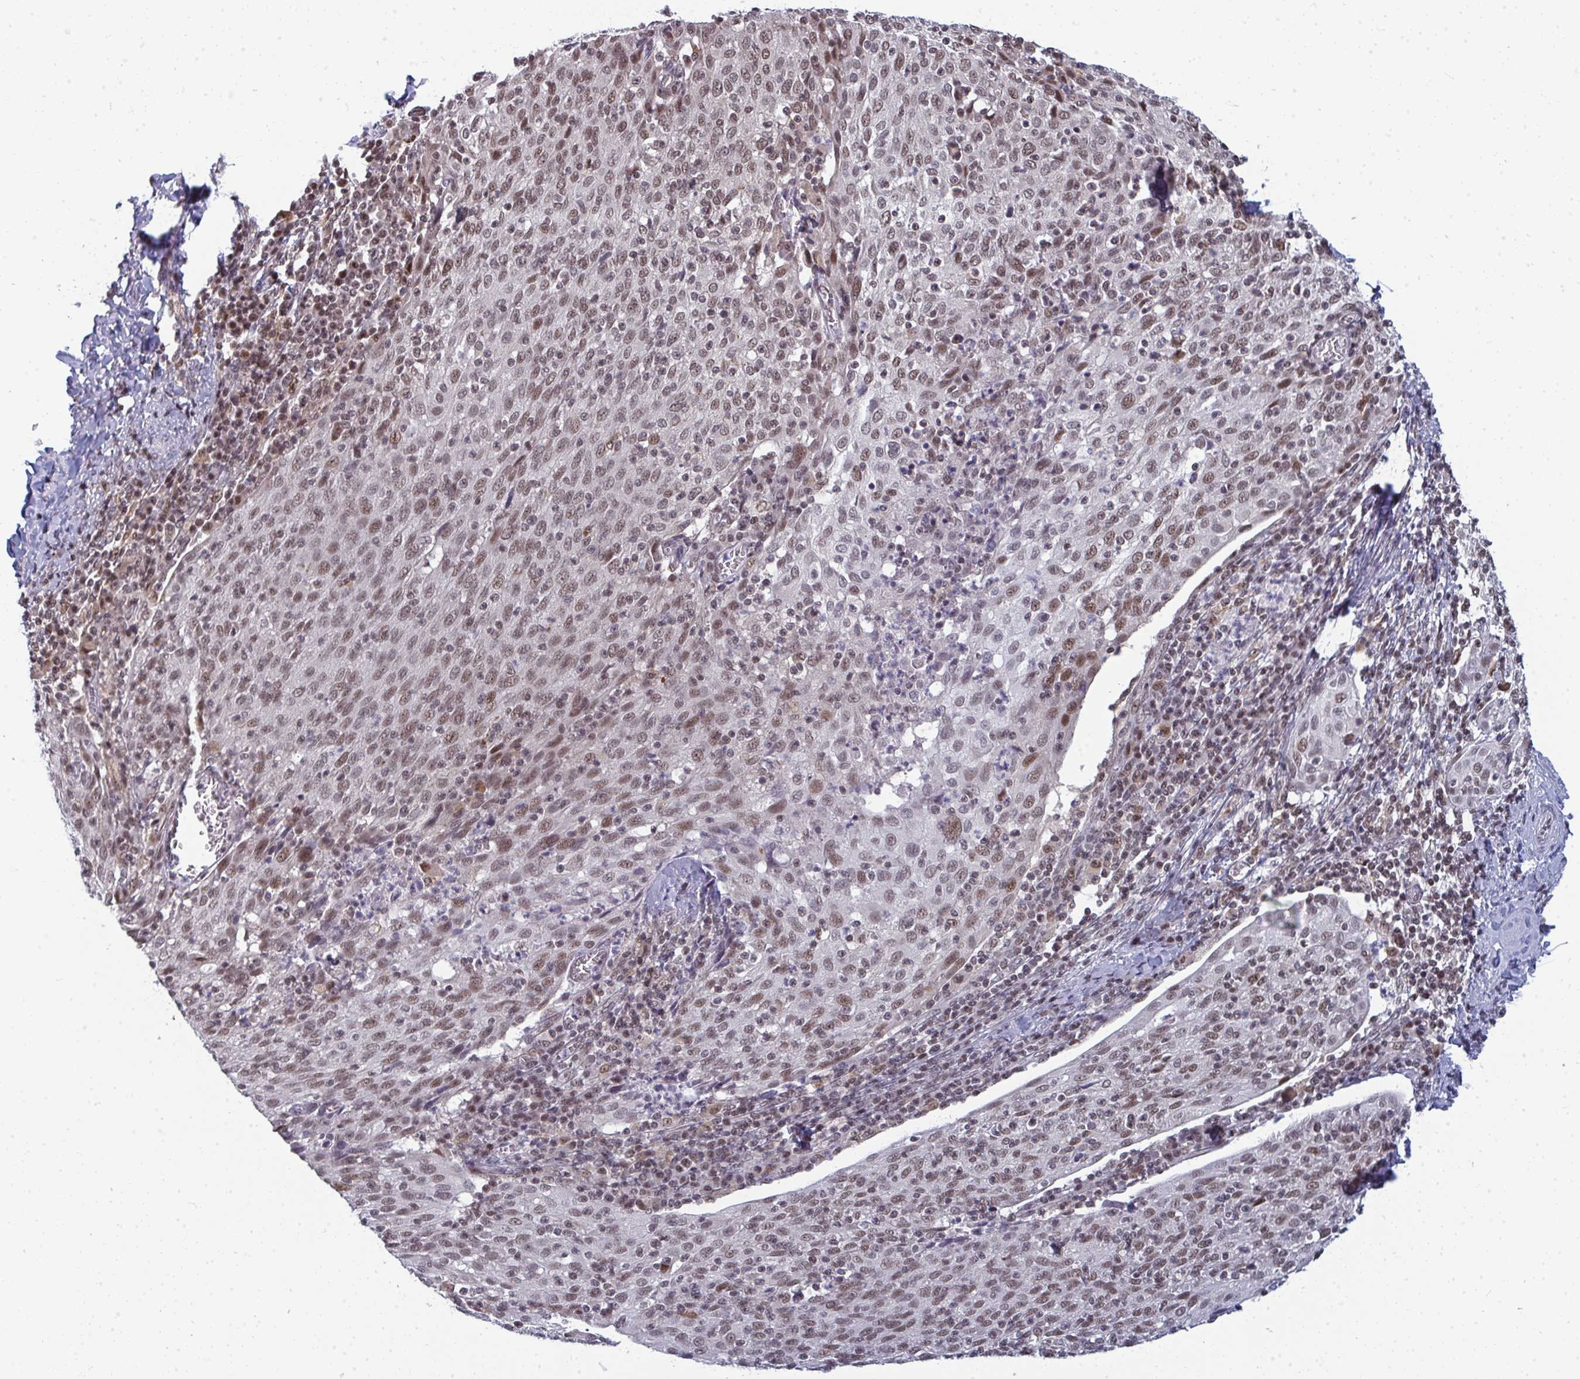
{"staining": {"intensity": "moderate", "quantity": ">75%", "location": "nuclear"}, "tissue": "cervical cancer", "cell_type": "Tumor cells", "image_type": "cancer", "snomed": [{"axis": "morphology", "description": "Squamous cell carcinoma, NOS"}, {"axis": "topography", "description": "Cervix"}], "caption": "An image of human squamous cell carcinoma (cervical) stained for a protein reveals moderate nuclear brown staining in tumor cells.", "gene": "ATF1", "patient": {"sex": "female", "age": 52}}